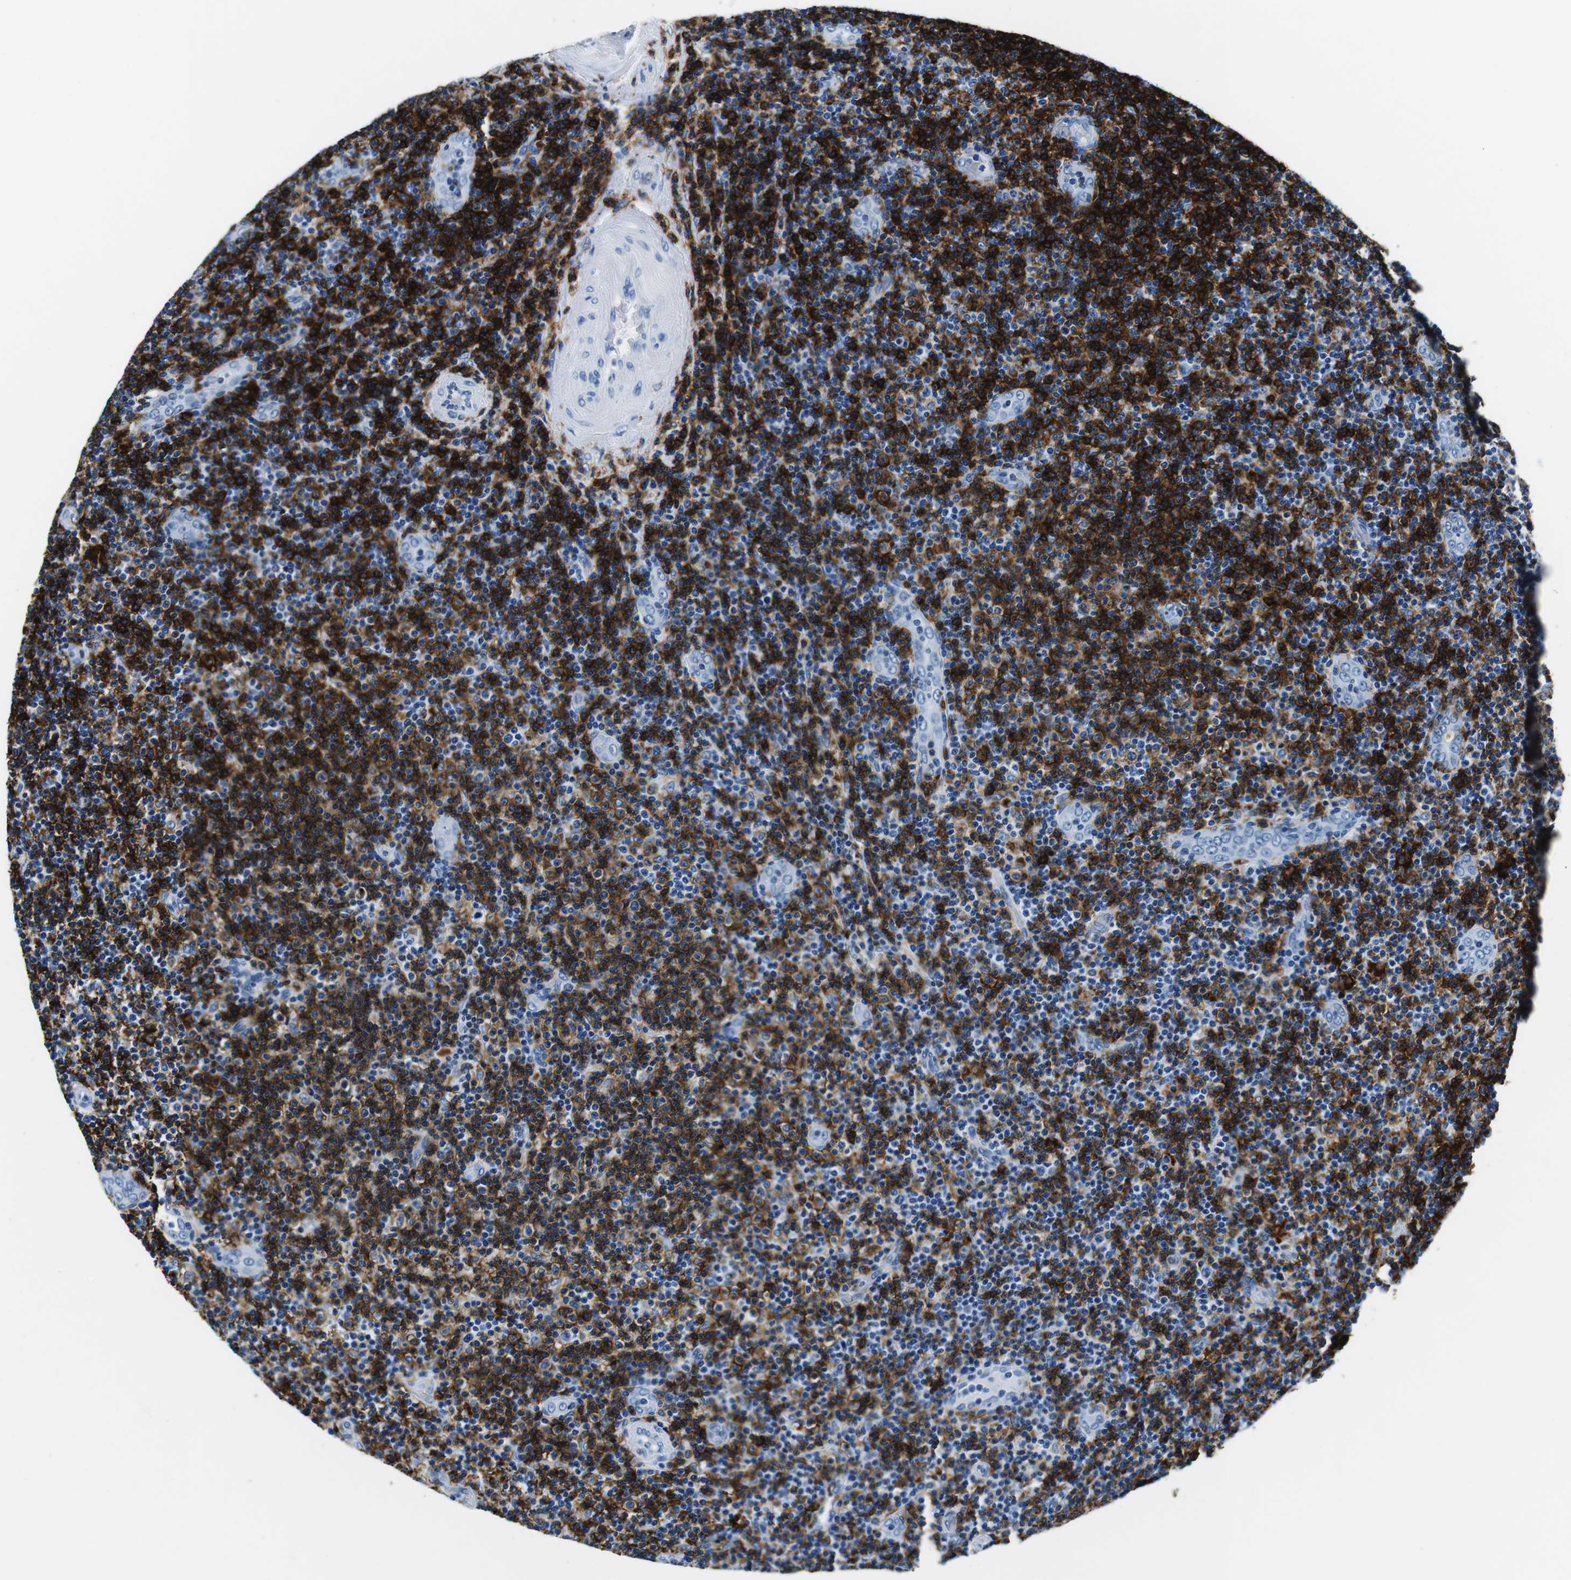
{"staining": {"intensity": "strong", "quantity": ">75%", "location": "cytoplasmic/membranous"}, "tissue": "lymphoma", "cell_type": "Tumor cells", "image_type": "cancer", "snomed": [{"axis": "morphology", "description": "Malignant lymphoma, non-Hodgkin's type, Low grade"}, {"axis": "topography", "description": "Lymph node"}], "caption": "Immunohistochemical staining of human lymphoma demonstrates strong cytoplasmic/membranous protein expression in approximately >75% of tumor cells.", "gene": "HLA-DRB1", "patient": {"sex": "male", "age": 83}}